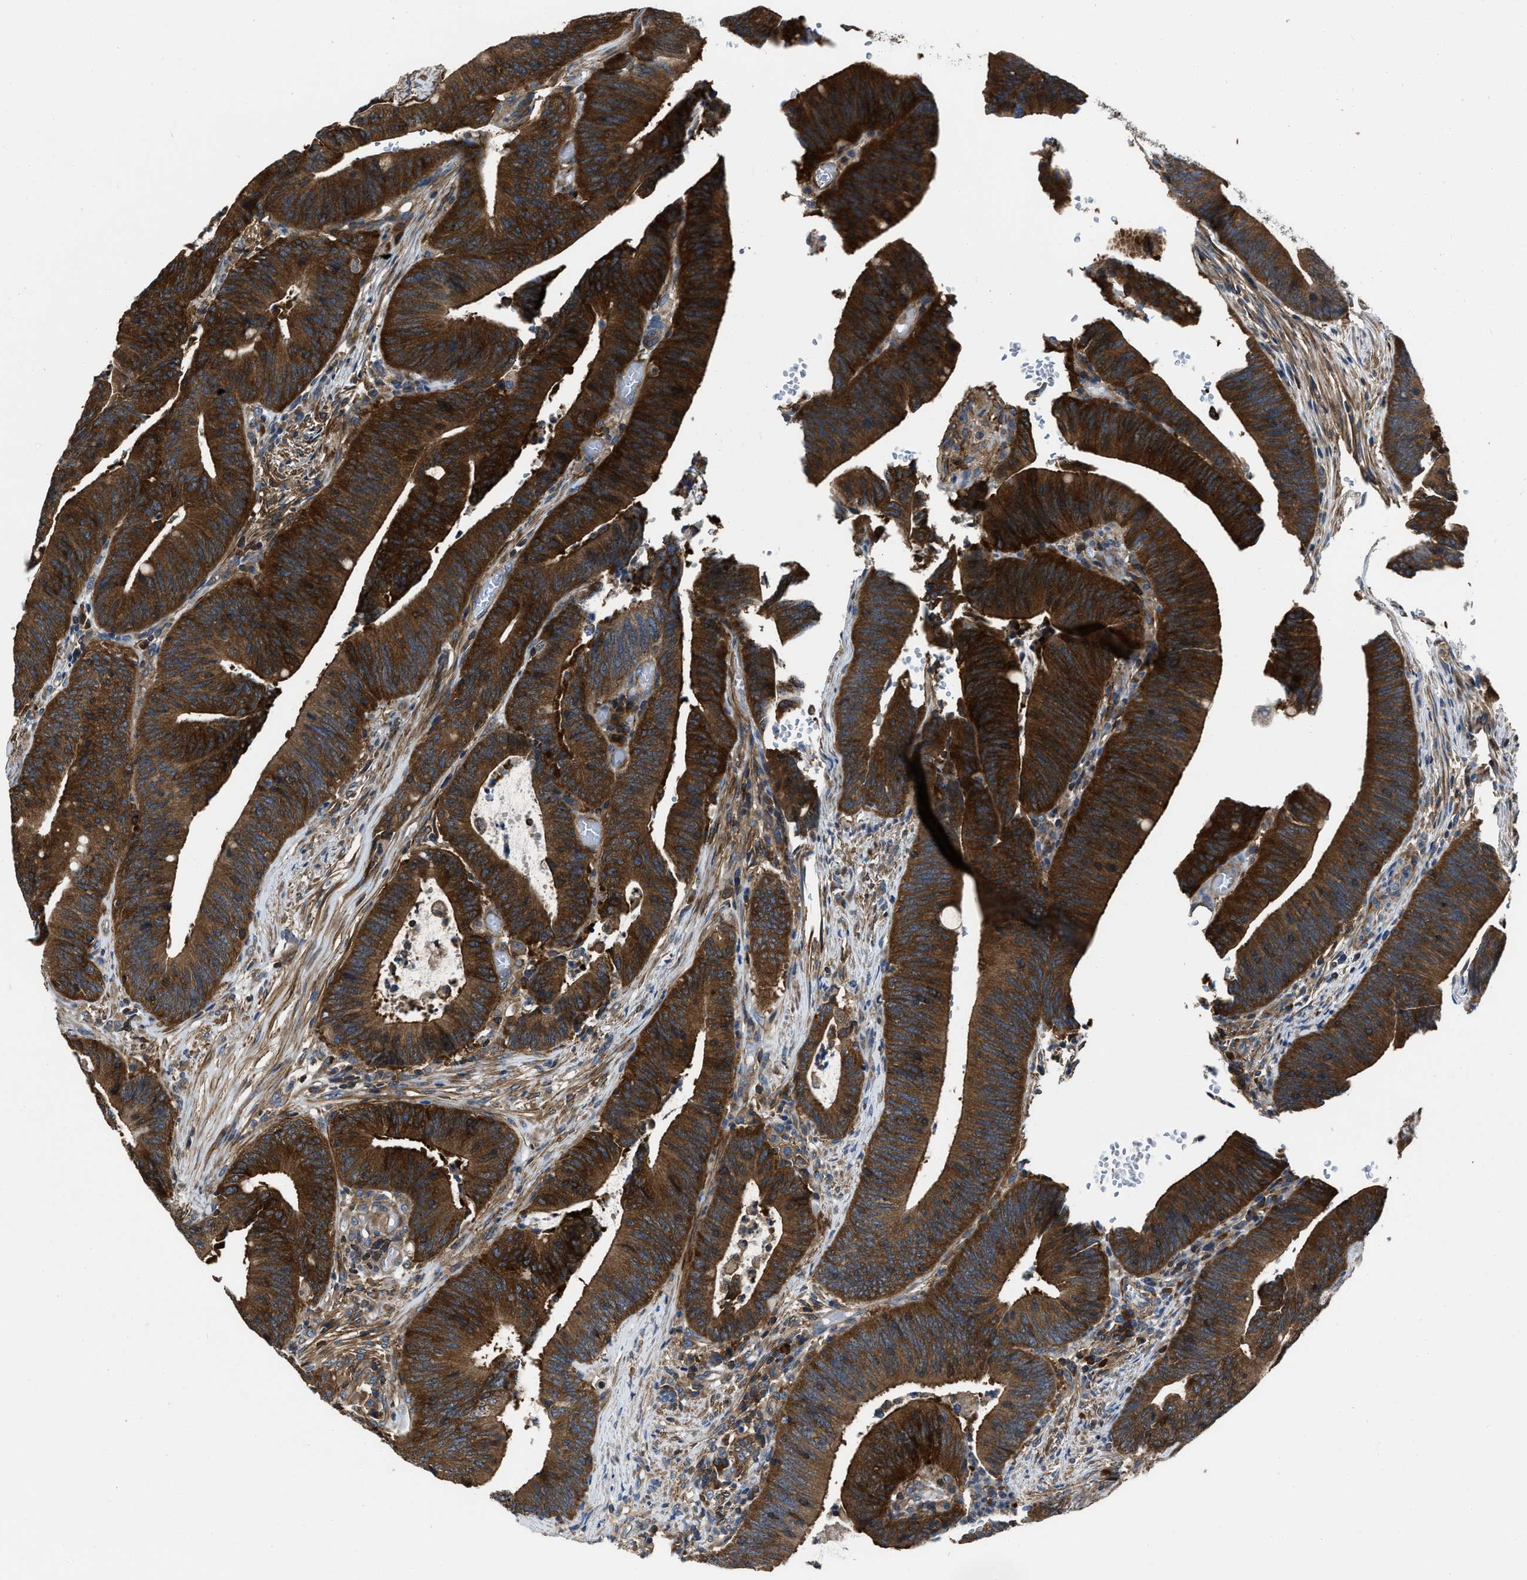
{"staining": {"intensity": "strong", "quantity": ">75%", "location": "cytoplasmic/membranous"}, "tissue": "colorectal cancer", "cell_type": "Tumor cells", "image_type": "cancer", "snomed": [{"axis": "morphology", "description": "Normal tissue, NOS"}, {"axis": "morphology", "description": "Adenocarcinoma, NOS"}, {"axis": "topography", "description": "Rectum"}], "caption": "A histopathology image of human colorectal cancer stained for a protein reveals strong cytoplasmic/membranous brown staining in tumor cells.", "gene": "YARS1", "patient": {"sex": "female", "age": 66}}